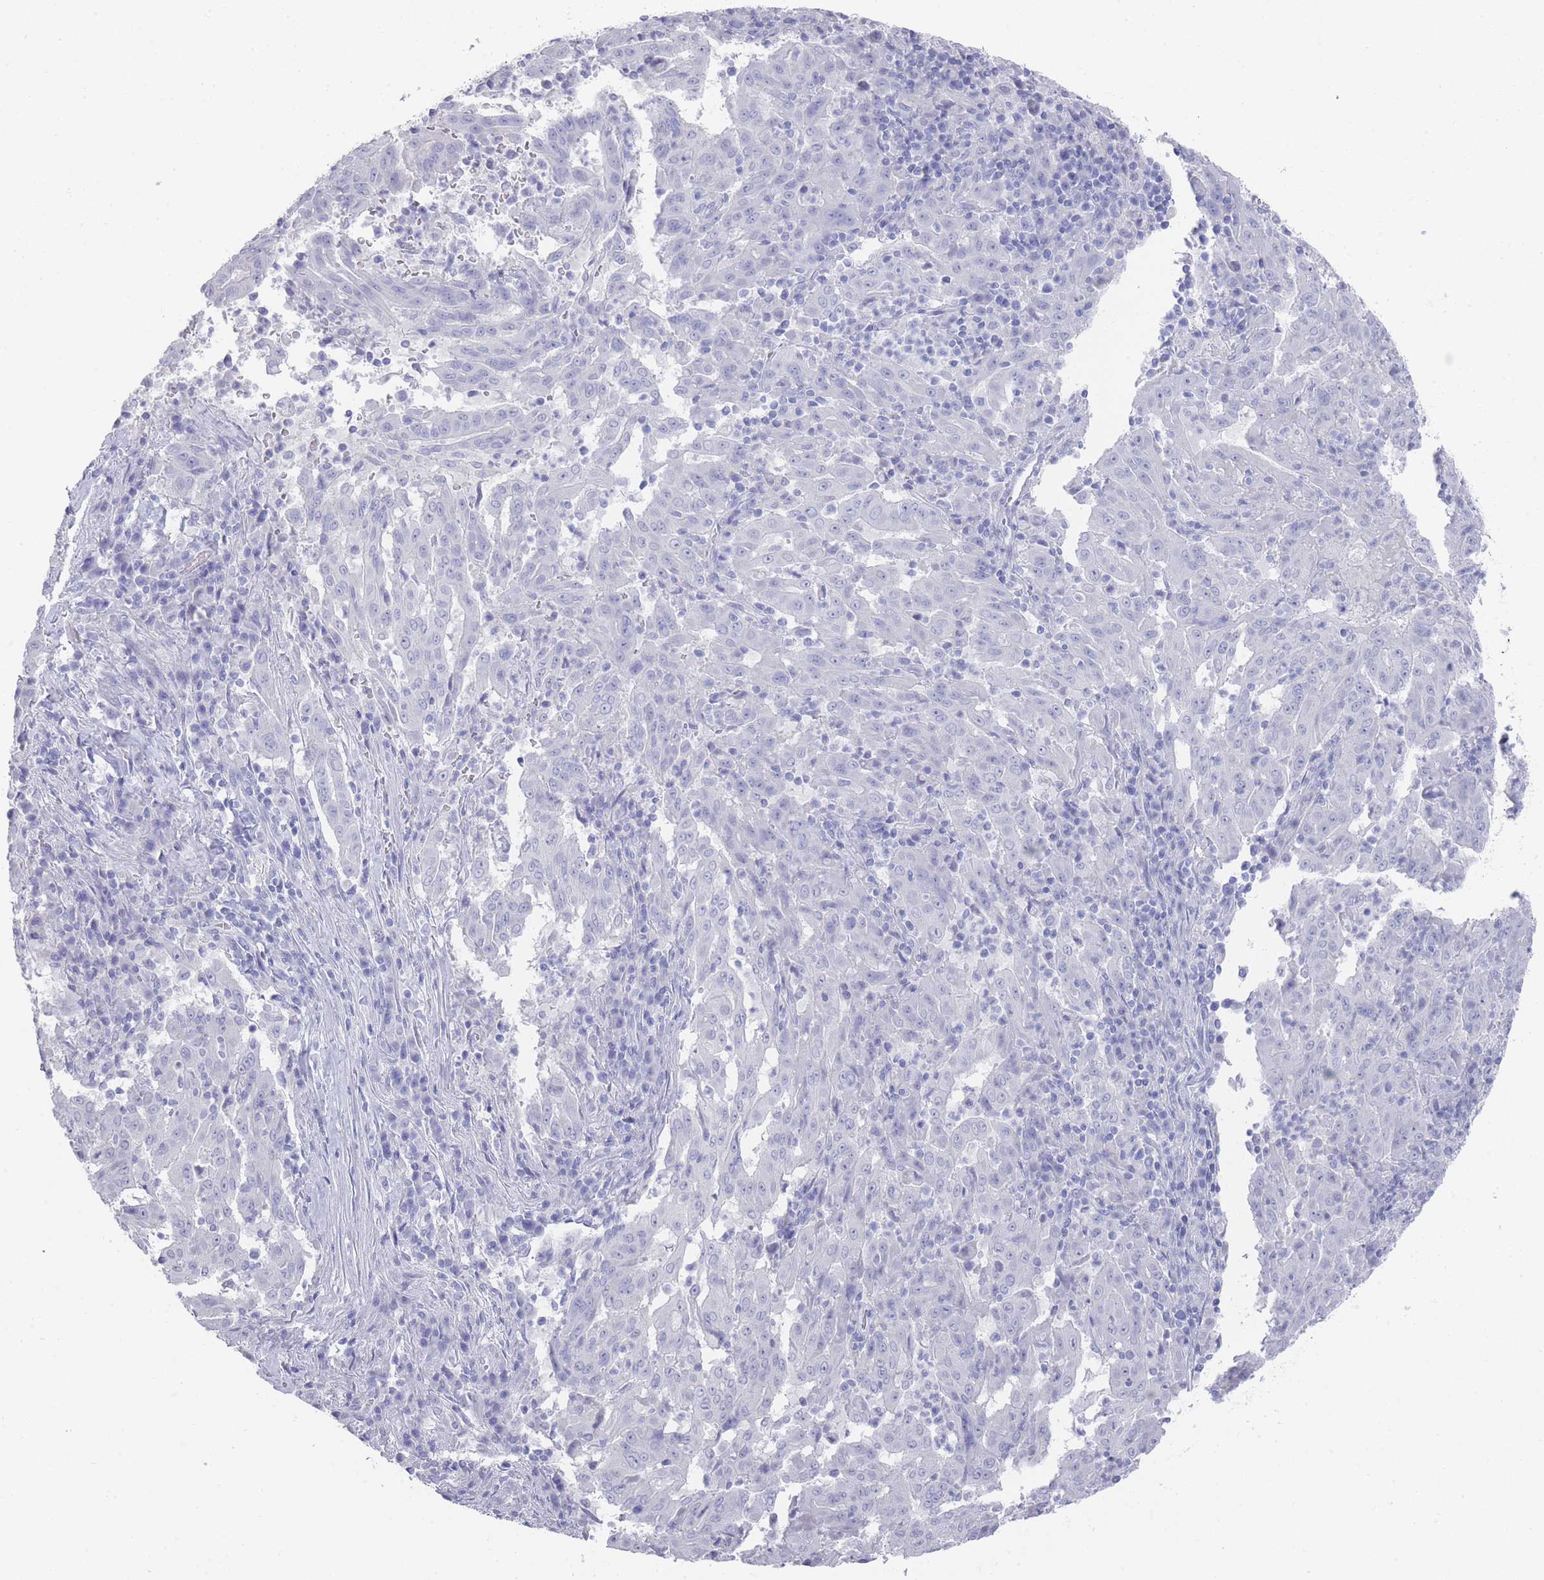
{"staining": {"intensity": "negative", "quantity": "none", "location": "none"}, "tissue": "pancreatic cancer", "cell_type": "Tumor cells", "image_type": "cancer", "snomed": [{"axis": "morphology", "description": "Adenocarcinoma, NOS"}, {"axis": "topography", "description": "Pancreas"}], "caption": "A photomicrograph of human pancreatic cancer (adenocarcinoma) is negative for staining in tumor cells.", "gene": "RAB2B", "patient": {"sex": "male", "age": 63}}